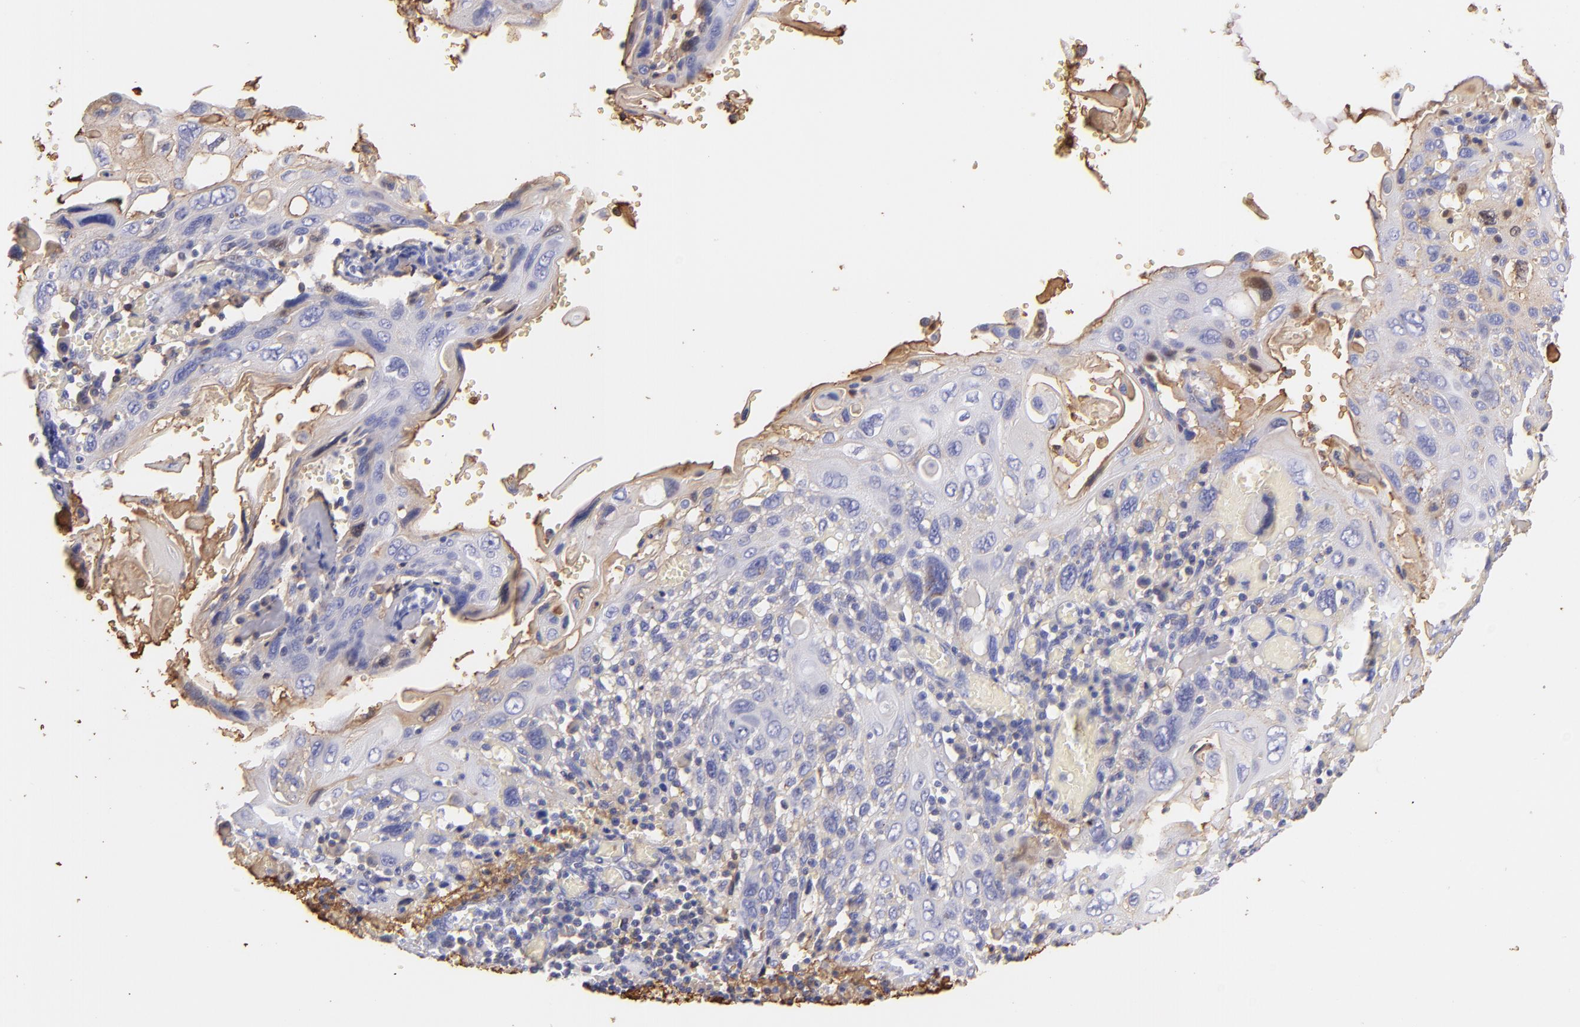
{"staining": {"intensity": "negative", "quantity": "none", "location": "none"}, "tissue": "cervical cancer", "cell_type": "Tumor cells", "image_type": "cancer", "snomed": [{"axis": "morphology", "description": "Squamous cell carcinoma, NOS"}, {"axis": "topography", "description": "Cervix"}], "caption": "The IHC photomicrograph has no significant positivity in tumor cells of squamous cell carcinoma (cervical) tissue.", "gene": "FGB", "patient": {"sex": "female", "age": 54}}